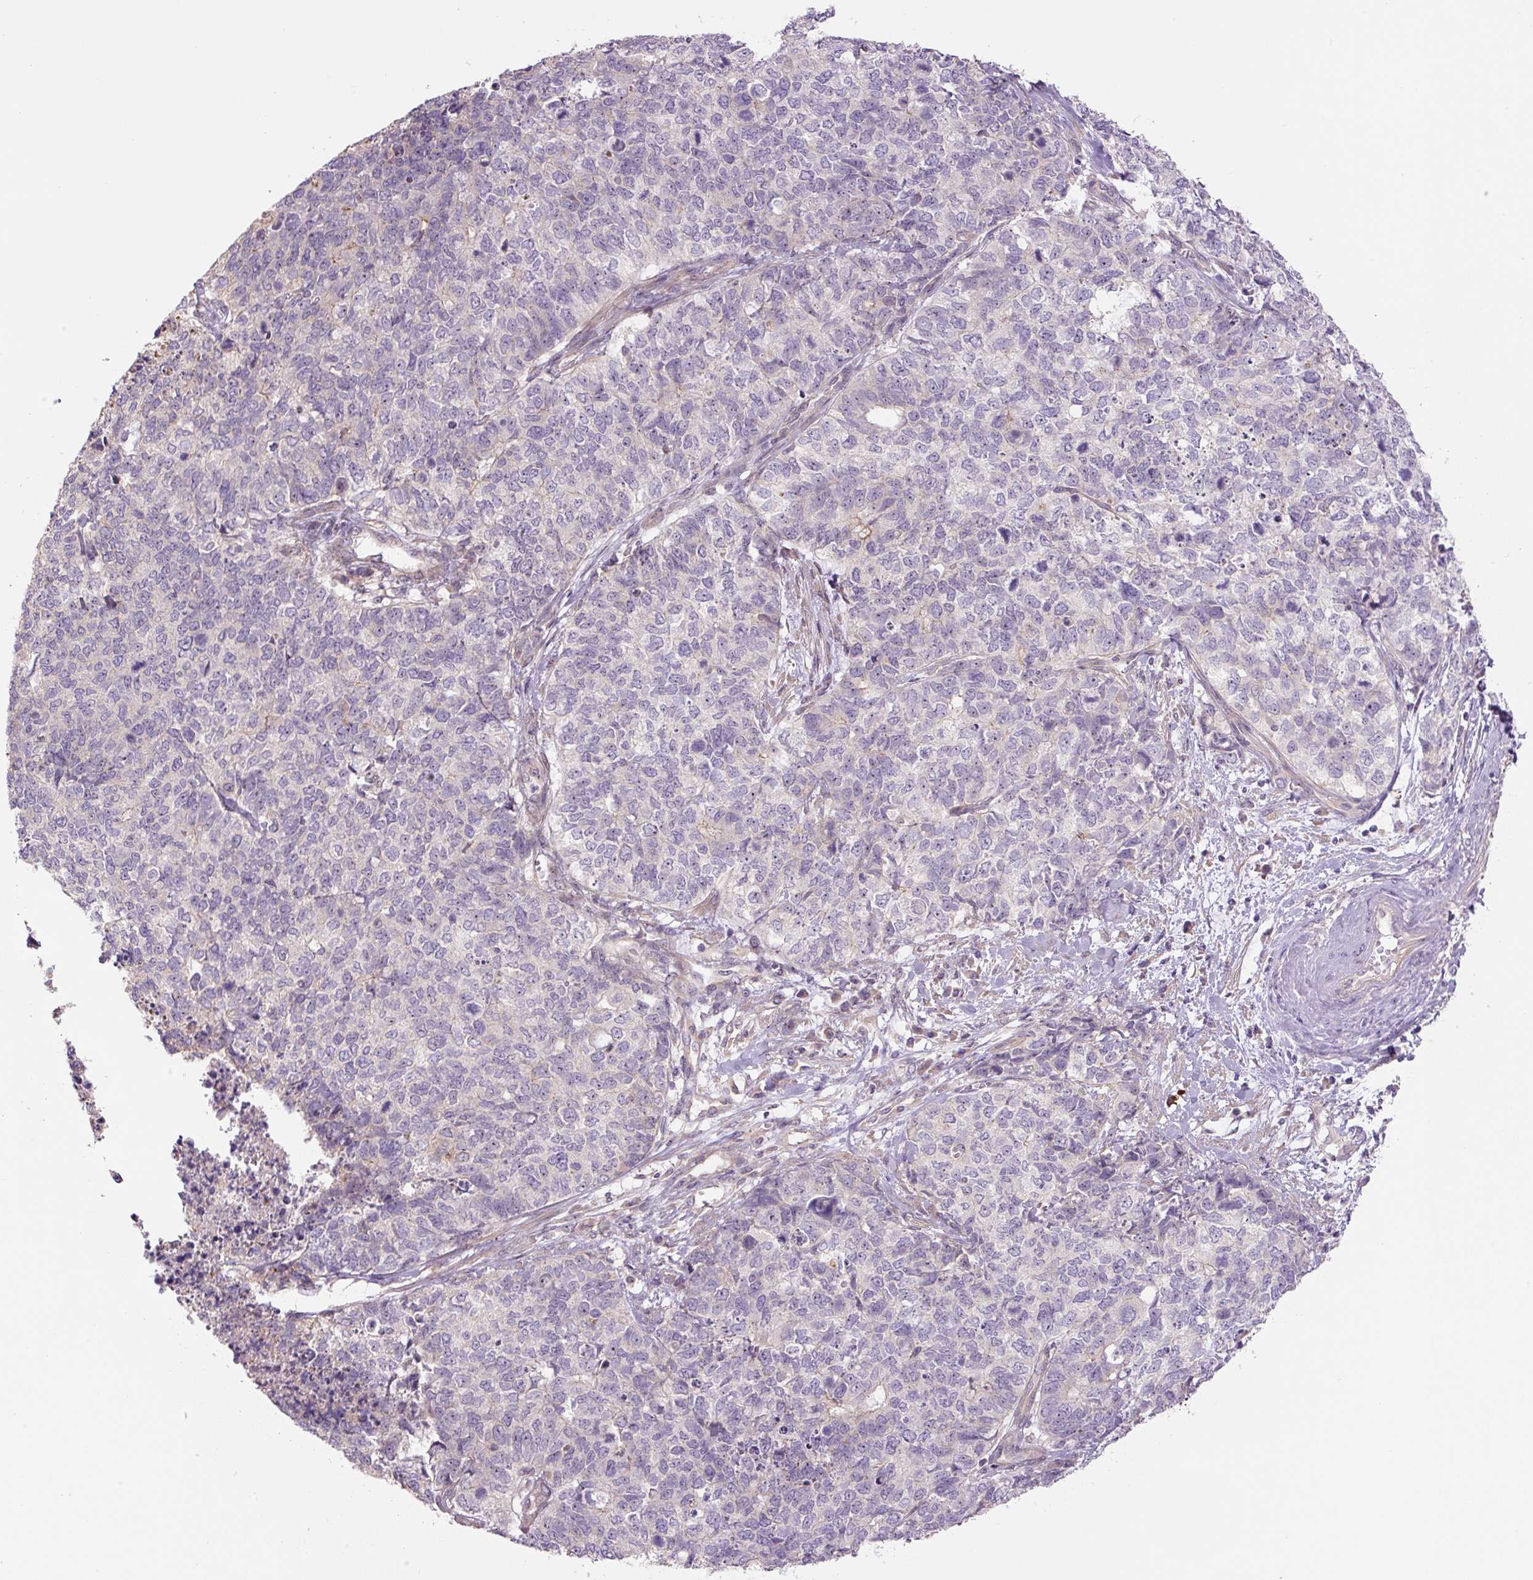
{"staining": {"intensity": "negative", "quantity": "none", "location": "none"}, "tissue": "cervical cancer", "cell_type": "Tumor cells", "image_type": "cancer", "snomed": [{"axis": "morphology", "description": "Squamous cell carcinoma, NOS"}, {"axis": "topography", "description": "Cervix"}], "caption": "Immunohistochemical staining of cervical cancer exhibits no significant expression in tumor cells.", "gene": "TMEM151B", "patient": {"sex": "female", "age": 63}}